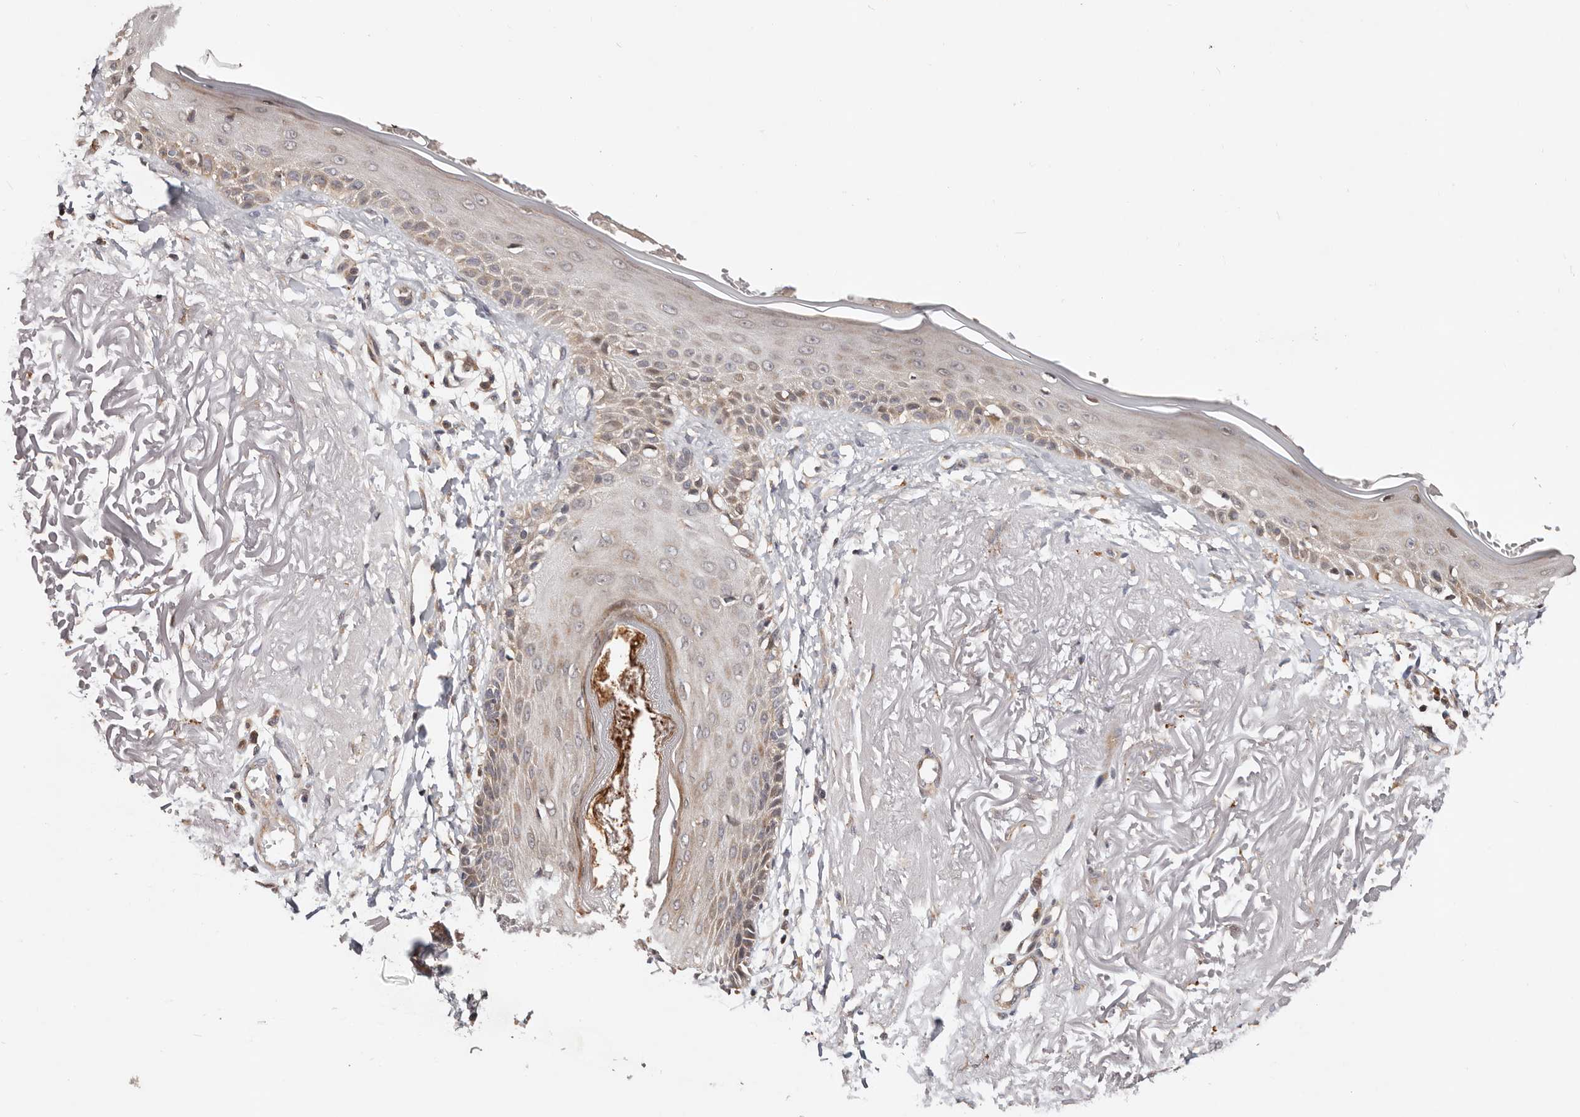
{"staining": {"intensity": "moderate", "quantity": ">75%", "location": "cytoplasmic/membranous"}, "tissue": "skin", "cell_type": "Fibroblasts", "image_type": "normal", "snomed": [{"axis": "morphology", "description": "Normal tissue, NOS"}, {"axis": "topography", "description": "Skin"}, {"axis": "topography", "description": "Skeletal muscle"}], "caption": "Skin was stained to show a protein in brown. There is medium levels of moderate cytoplasmic/membranous positivity in approximately >75% of fibroblasts. (Stains: DAB in brown, nuclei in blue, Microscopy: brightfield microscopy at high magnification).", "gene": "USP33", "patient": {"sex": "male", "age": 83}}